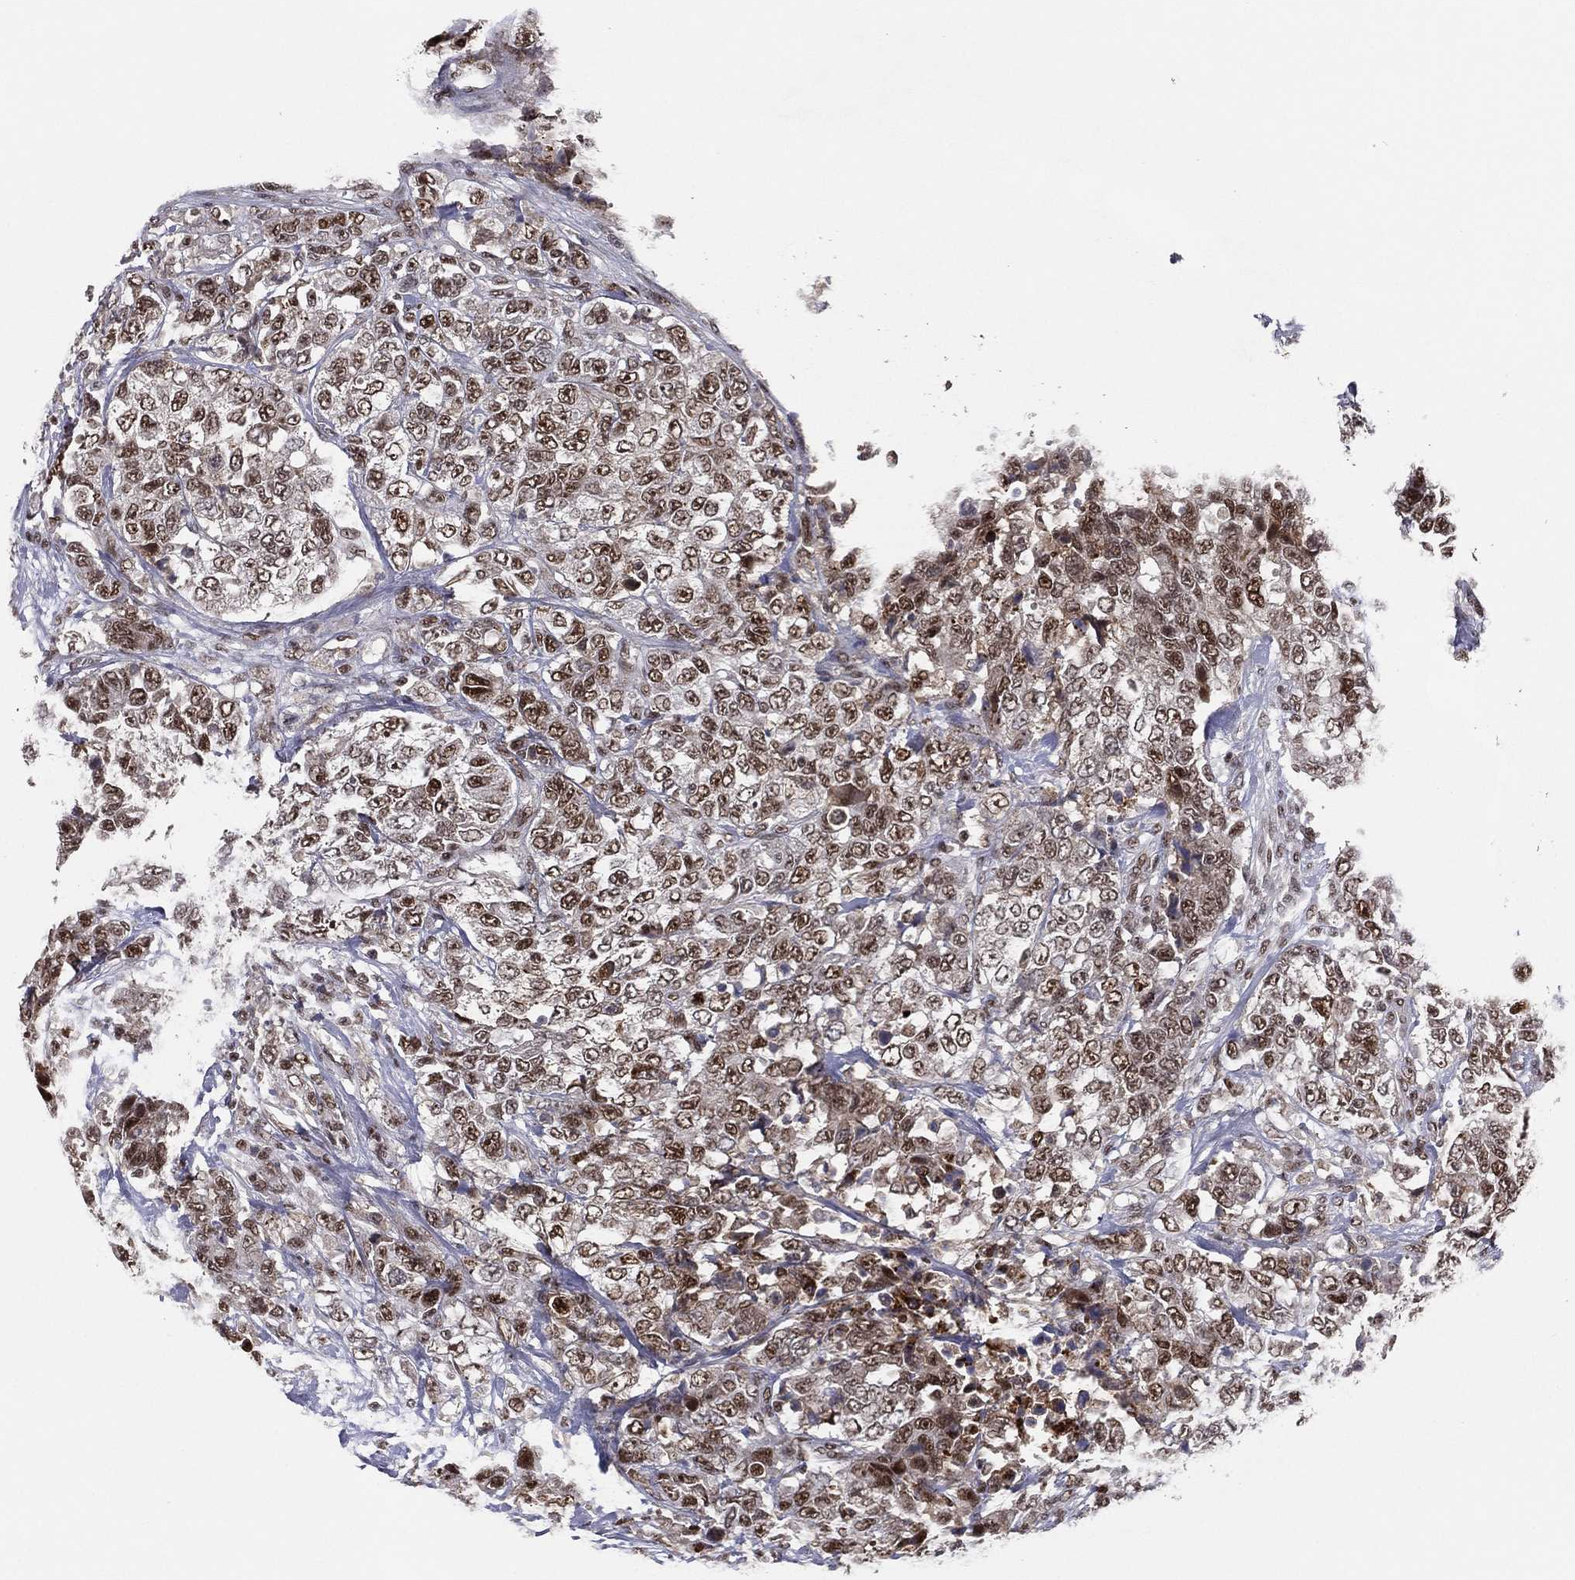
{"staining": {"intensity": "strong", "quantity": "25%-75%", "location": "cytoplasmic/membranous,nuclear"}, "tissue": "urothelial cancer", "cell_type": "Tumor cells", "image_type": "cancer", "snomed": [{"axis": "morphology", "description": "Urothelial carcinoma, High grade"}, {"axis": "topography", "description": "Urinary bladder"}], "caption": "A high-resolution micrograph shows immunohistochemistry staining of urothelial cancer, which reveals strong cytoplasmic/membranous and nuclear positivity in about 25%-75% of tumor cells.", "gene": "GPALPP1", "patient": {"sex": "female", "age": 78}}